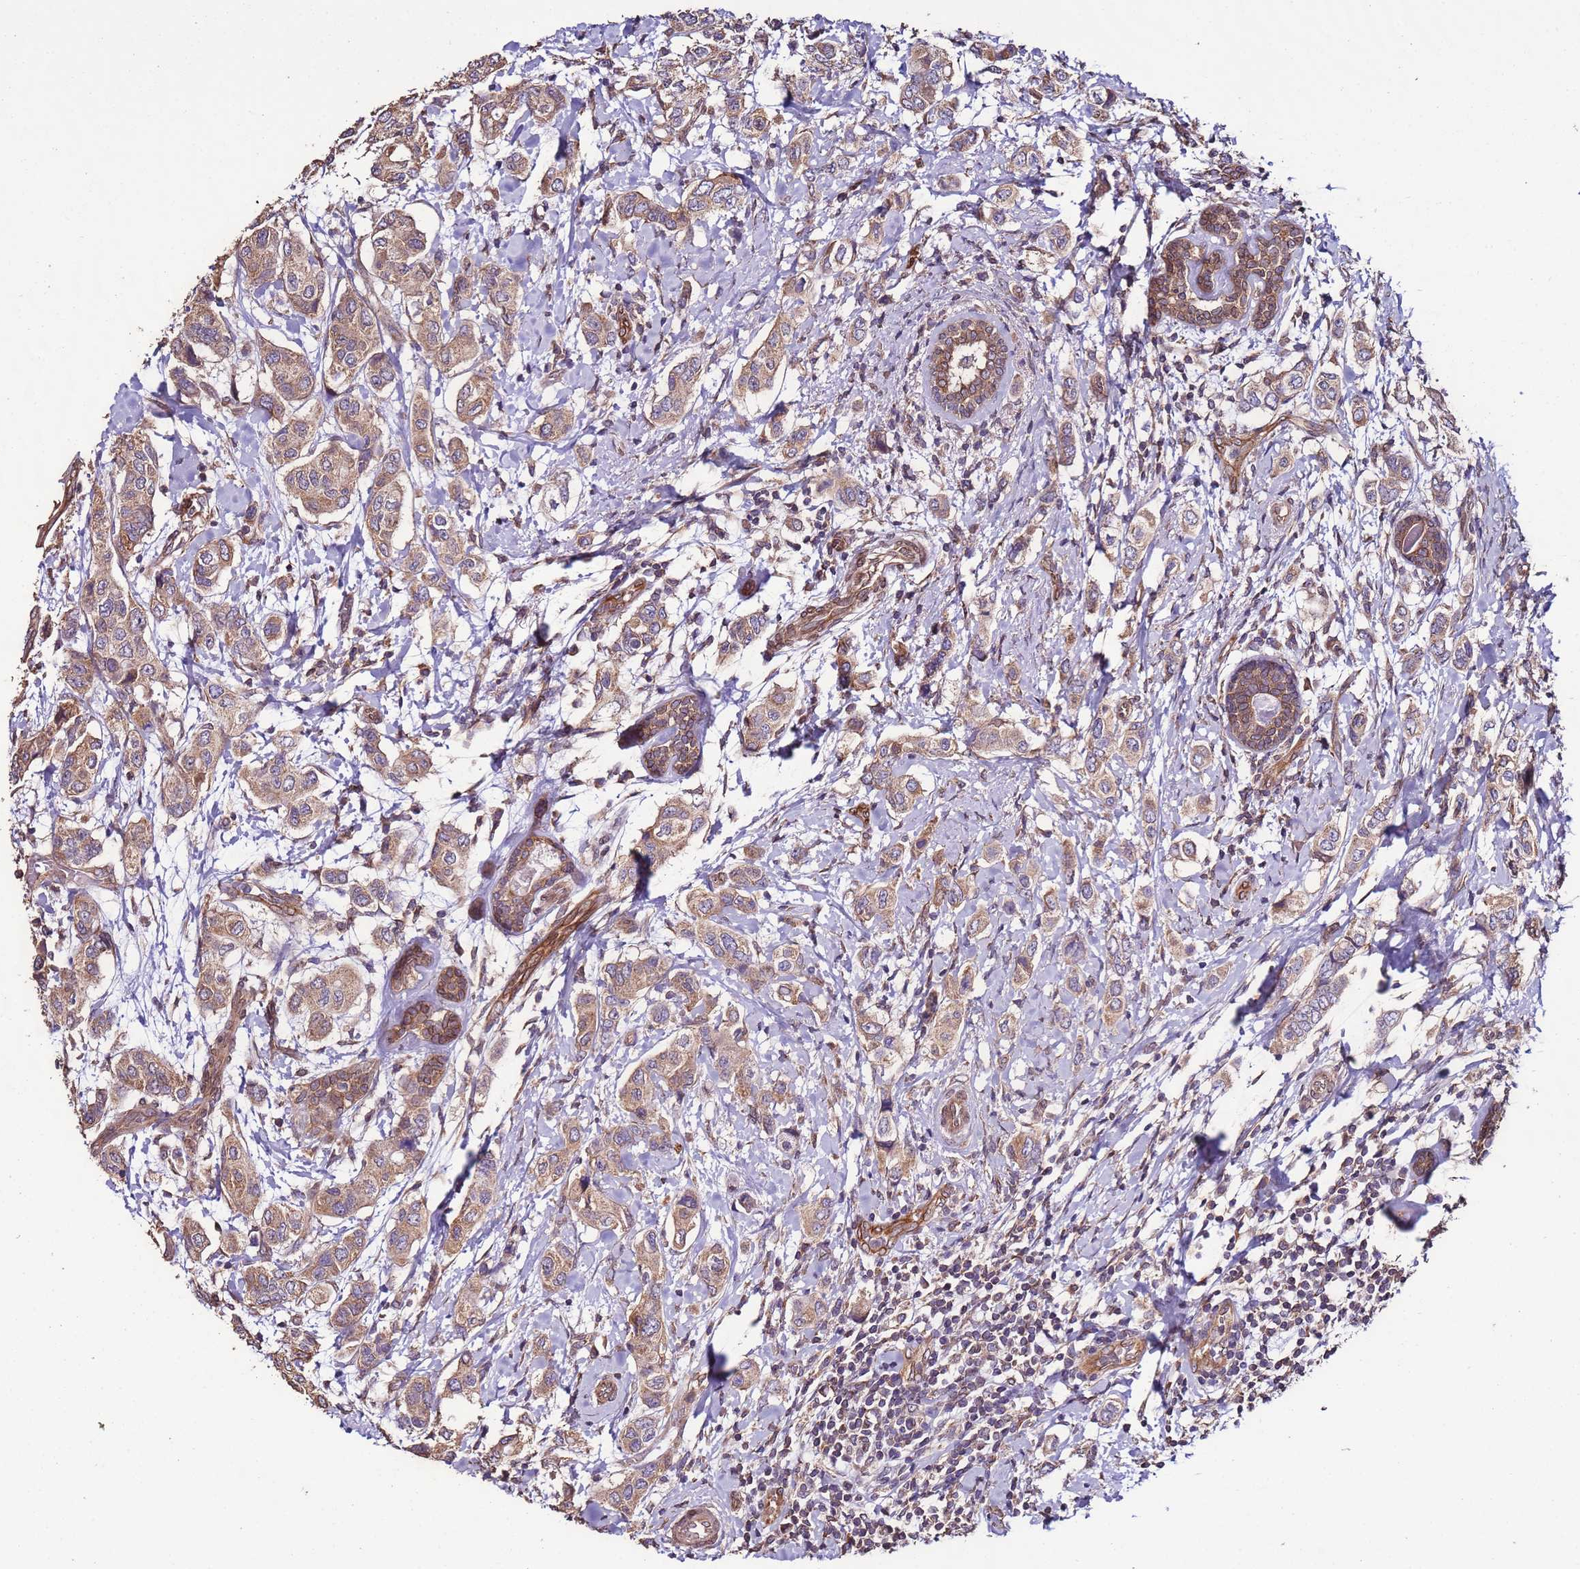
{"staining": {"intensity": "weak", "quantity": ">75%", "location": "cytoplasmic/membranous"}, "tissue": "breast cancer", "cell_type": "Tumor cells", "image_type": "cancer", "snomed": [{"axis": "morphology", "description": "Lobular carcinoma"}, {"axis": "topography", "description": "Breast"}], "caption": "Immunohistochemistry (IHC) staining of breast lobular carcinoma, which exhibits low levels of weak cytoplasmic/membranous staining in approximately >75% of tumor cells indicating weak cytoplasmic/membranous protein positivity. The staining was performed using DAB (brown) for protein detection and nuclei were counterstained in hematoxylin (blue).", "gene": "SLC41A3", "patient": {"sex": "female", "age": 51}}